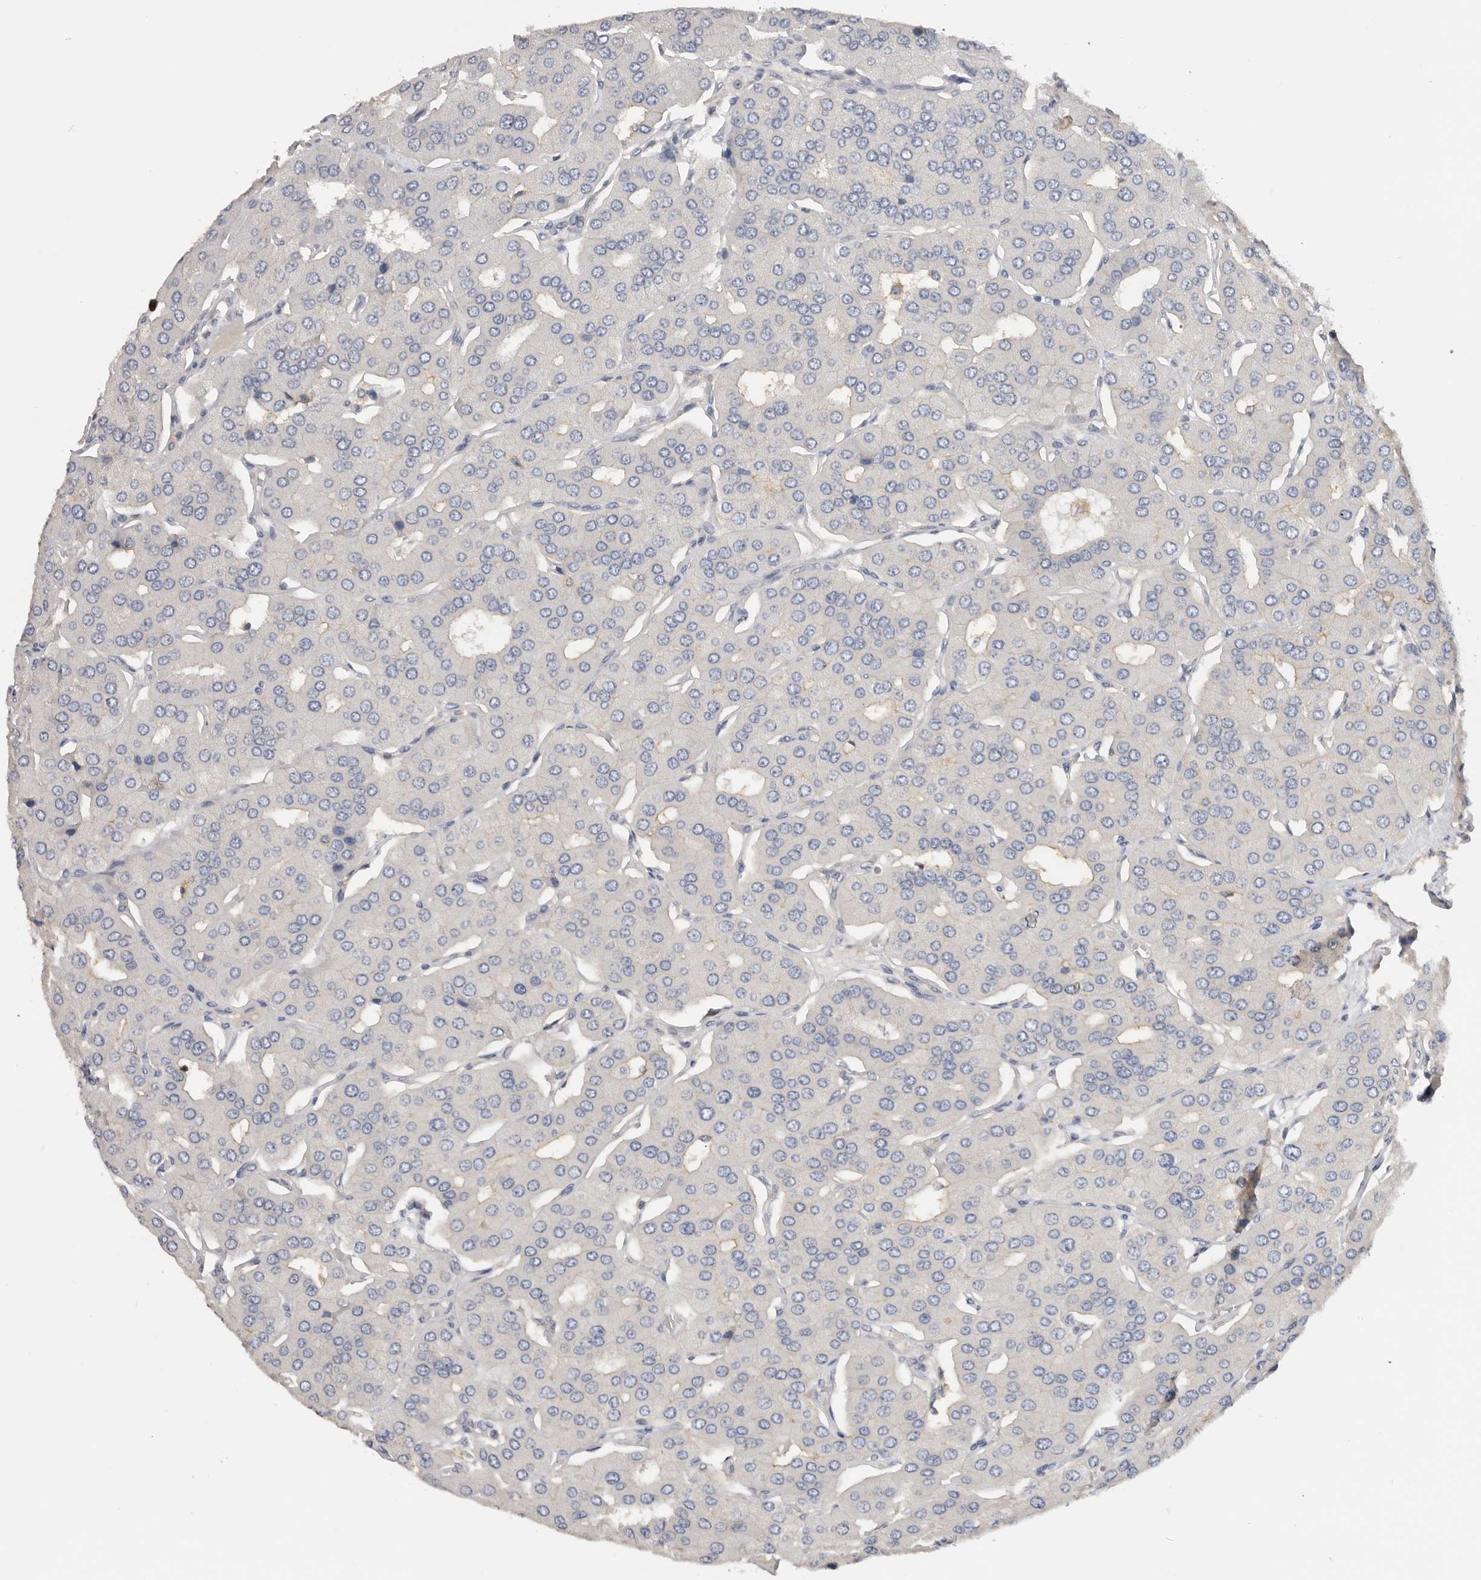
{"staining": {"intensity": "weak", "quantity": "<25%", "location": "cytoplasmic/membranous"}, "tissue": "parathyroid gland", "cell_type": "Glandular cells", "image_type": "normal", "snomed": [{"axis": "morphology", "description": "Normal tissue, NOS"}, {"axis": "morphology", "description": "Adenoma, NOS"}, {"axis": "topography", "description": "Parathyroid gland"}], "caption": "Human parathyroid gland stained for a protein using immunohistochemistry shows no expression in glandular cells.", "gene": "WDTC1", "patient": {"sex": "female", "age": 86}}